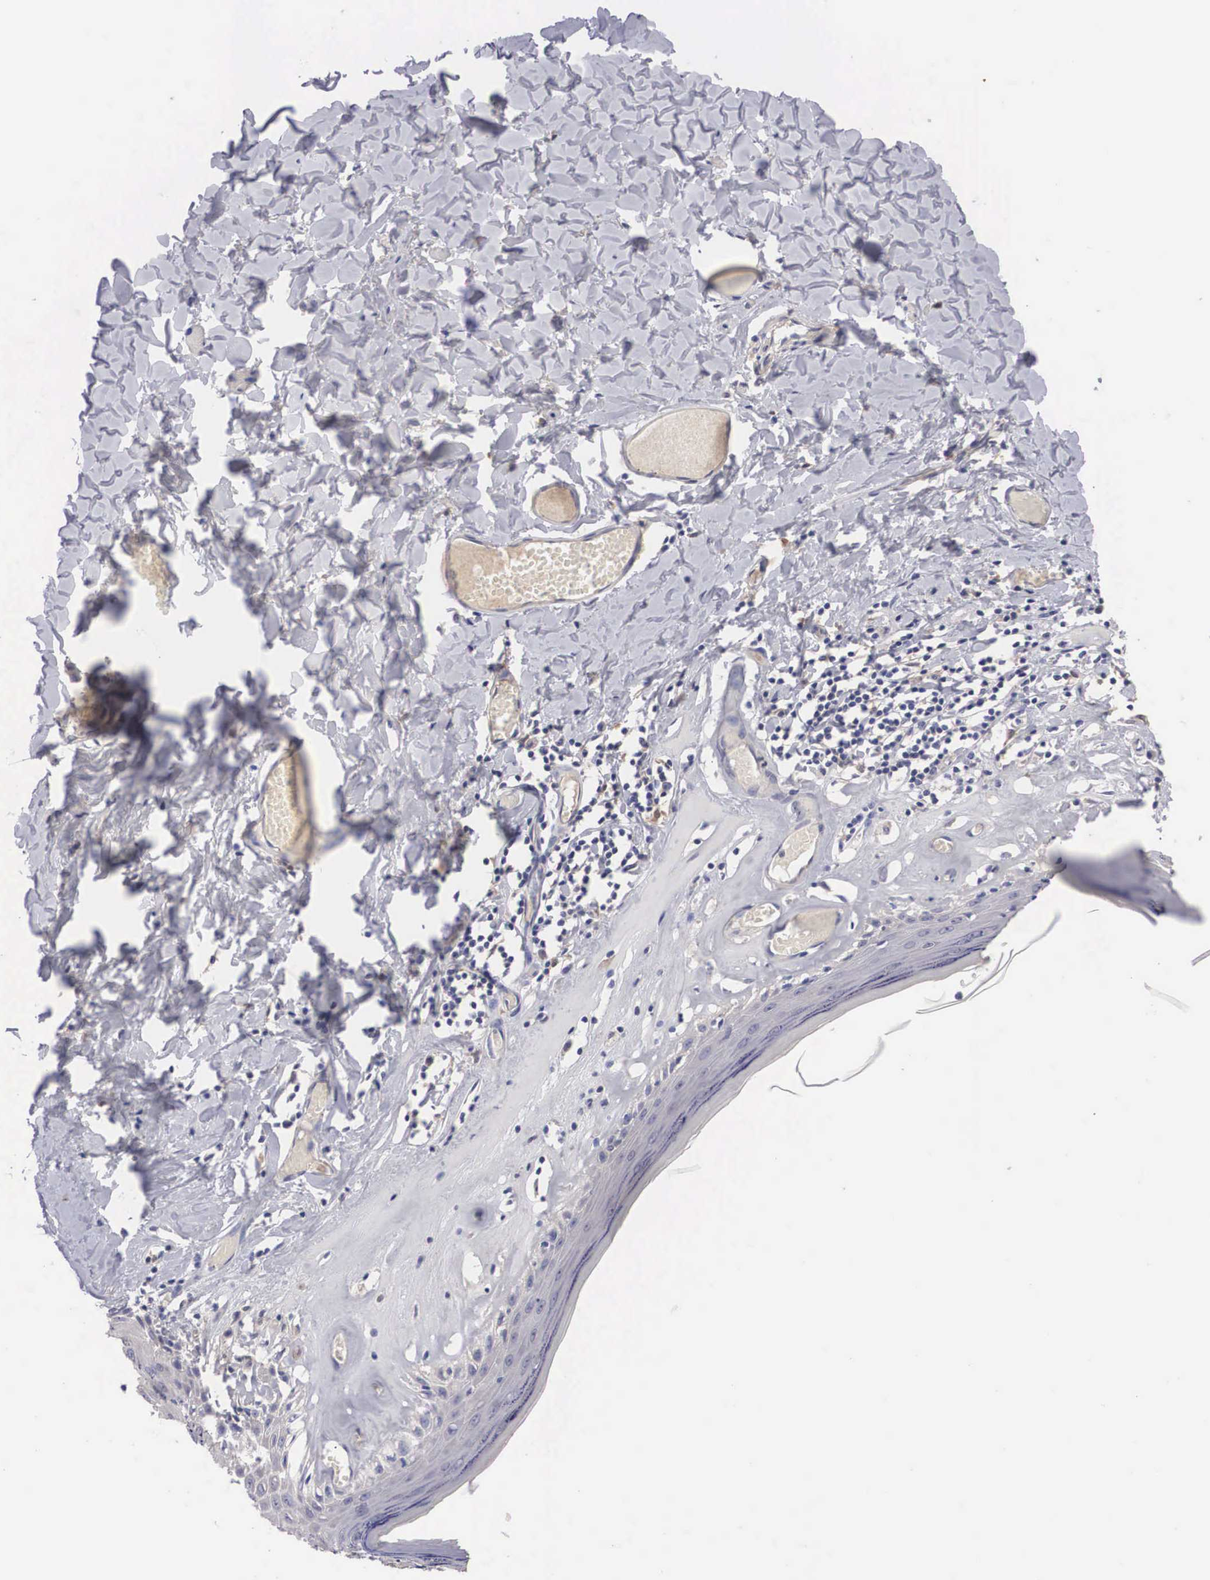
{"staining": {"intensity": "negative", "quantity": "none", "location": "none"}, "tissue": "skin", "cell_type": "Epidermal cells", "image_type": "normal", "snomed": [{"axis": "morphology", "description": "Normal tissue, NOS"}, {"axis": "topography", "description": "Vascular tissue"}, {"axis": "topography", "description": "Vulva"}, {"axis": "topography", "description": "Peripheral nerve tissue"}], "caption": "Skin was stained to show a protein in brown. There is no significant expression in epidermal cells. (DAB (3,3'-diaminobenzidine) immunohistochemistry with hematoxylin counter stain).", "gene": "ABHD4", "patient": {"sex": "female", "age": 86}}